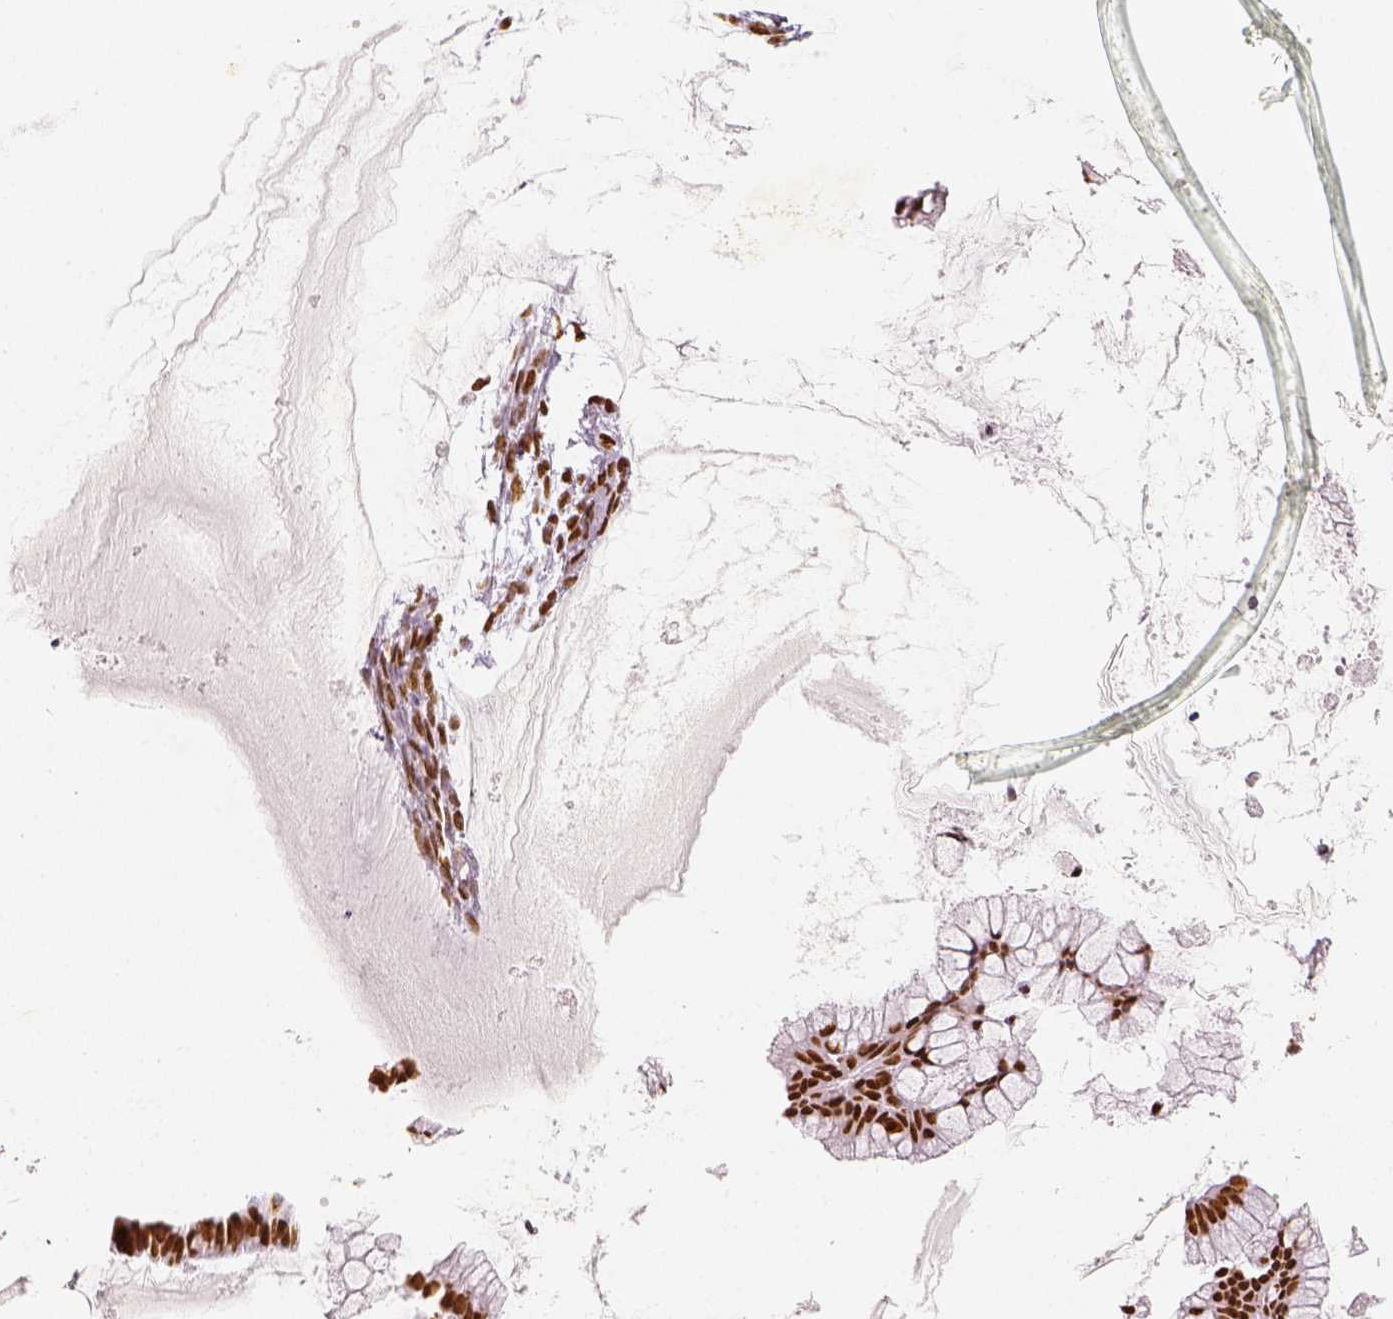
{"staining": {"intensity": "strong", "quantity": ">75%", "location": "nuclear"}, "tissue": "ovarian cancer", "cell_type": "Tumor cells", "image_type": "cancer", "snomed": [{"axis": "morphology", "description": "Cystadenocarcinoma, mucinous, NOS"}, {"axis": "topography", "description": "Ovary"}], "caption": "Strong nuclear staining is appreciated in approximately >75% of tumor cells in ovarian cancer (mucinous cystadenocarcinoma).", "gene": "KDM5B", "patient": {"sex": "female", "age": 41}}